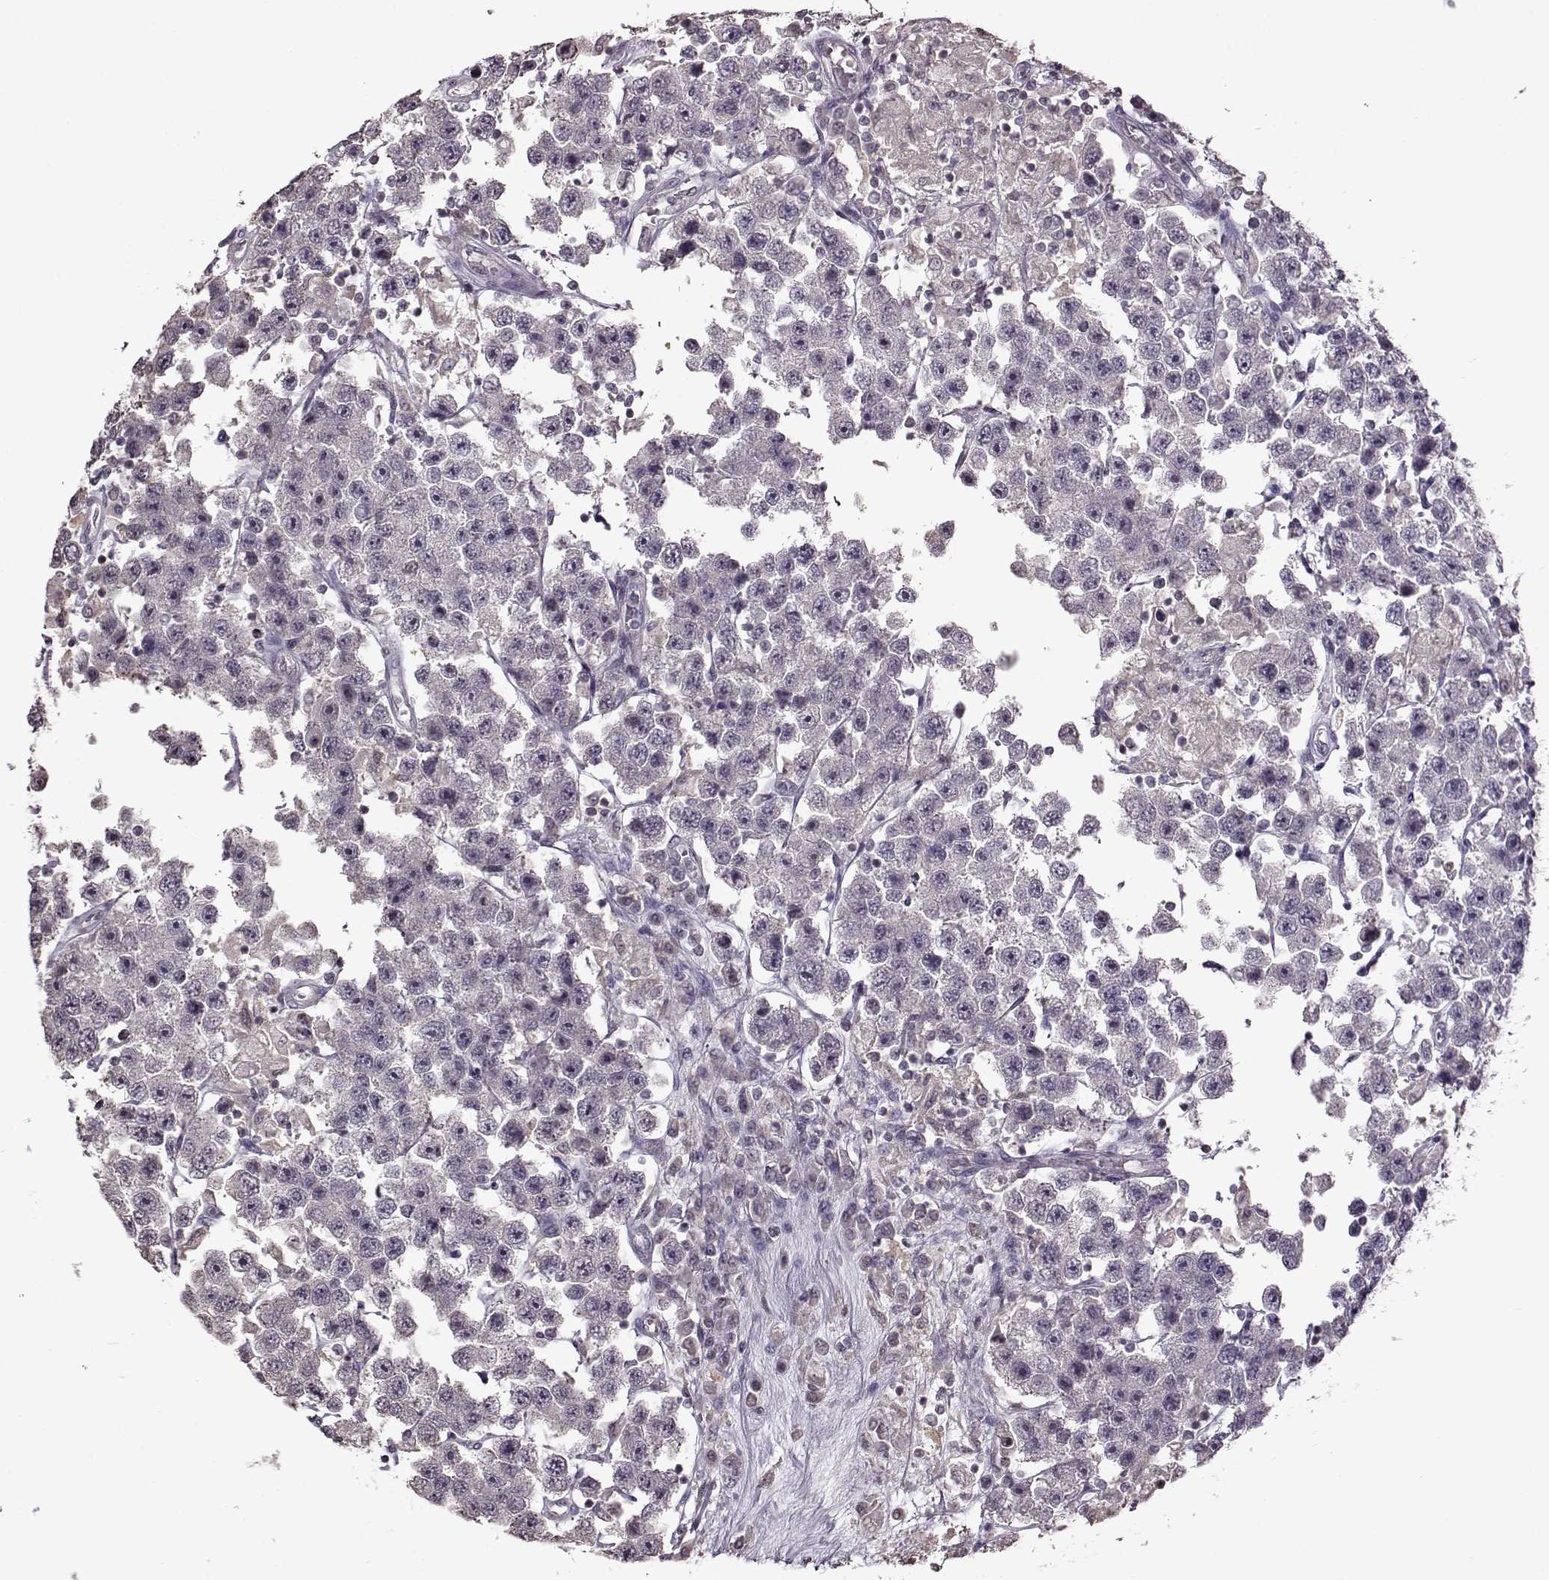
{"staining": {"intensity": "negative", "quantity": "none", "location": "none"}, "tissue": "testis cancer", "cell_type": "Tumor cells", "image_type": "cancer", "snomed": [{"axis": "morphology", "description": "Seminoma, NOS"}, {"axis": "topography", "description": "Testis"}], "caption": "Tumor cells show no significant staining in testis cancer (seminoma).", "gene": "FSHB", "patient": {"sex": "male", "age": 45}}